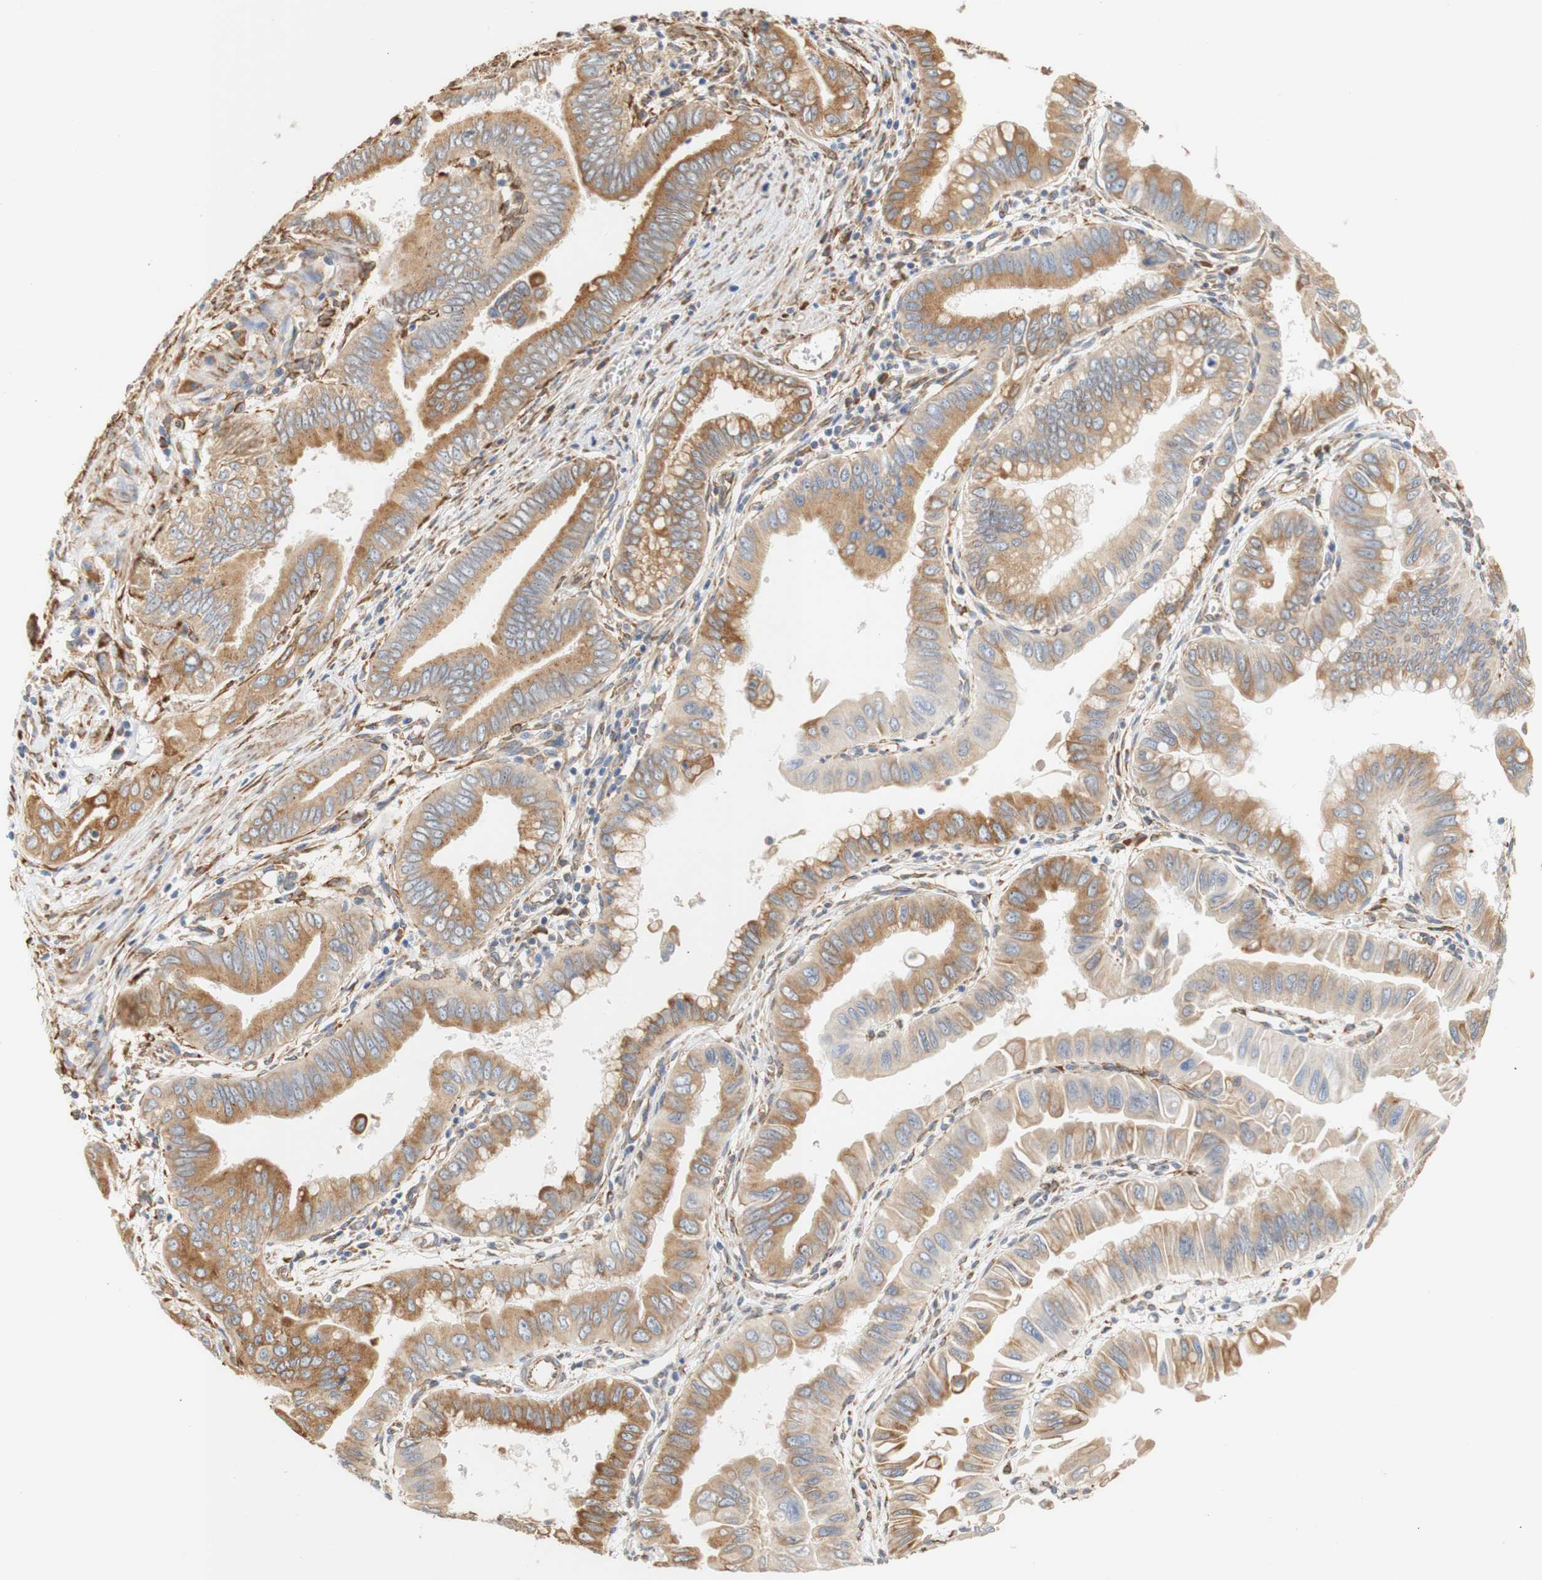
{"staining": {"intensity": "moderate", "quantity": "25%-75%", "location": "cytoplasmic/membranous"}, "tissue": "pancreatic cancer", "cell_type": "Tumor cells", "image_type": "cancer", "snomed": [{"axis": "morphology", "description": "Normal tissue, NOS"}, {"axis": "topography", "description": "Lymph node"}], "caption": "Protein analysis of pancreatic cancer tissue displays moderate cytoplasmic/membranous staining in approximately 25%-75% of tumor cells.", "gene": "EIF2AK4", "patient": {"sex": "male", "age": 50}}